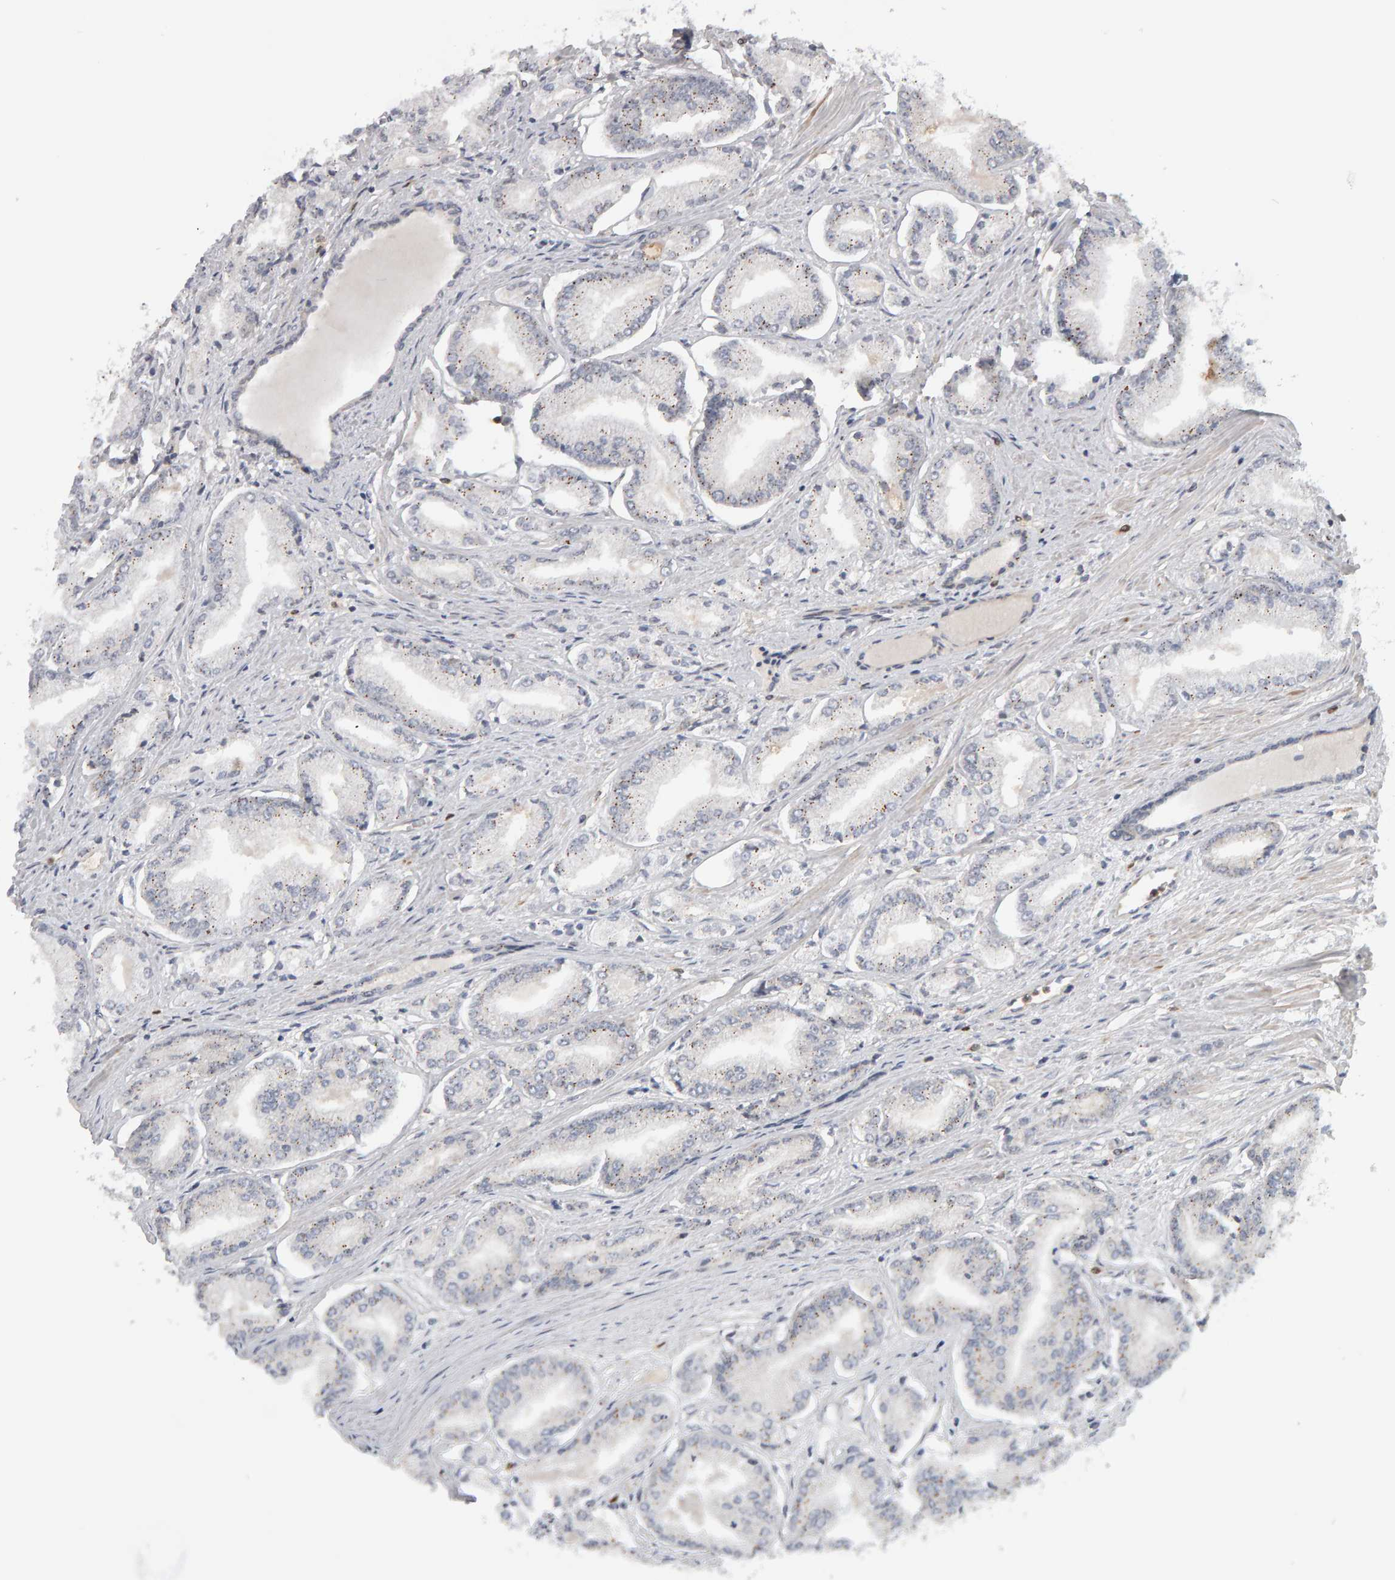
{"staining": {"intensity": "weak", "quantity": "<25%", "location": "cytoplasmic/membranous"}, "tissue": "prostate cancer", "cell_type": "Tumor cells", "image_type": "cancer", "snomed": [{"axis": "morphology", "description": "Adenocarcinoma, Low grade"}, {"axis": "topography", "description": "Prostate"}], "caption": "The histopathology image demonstrates no staining of tumor cells in prostate adenocarcinoma (low-grade). (DAB (3,3'-diaminobenzidine) IHC, high magnification).", "gene": "MSRA", "patient": {"sex": "male", "age": 52}}